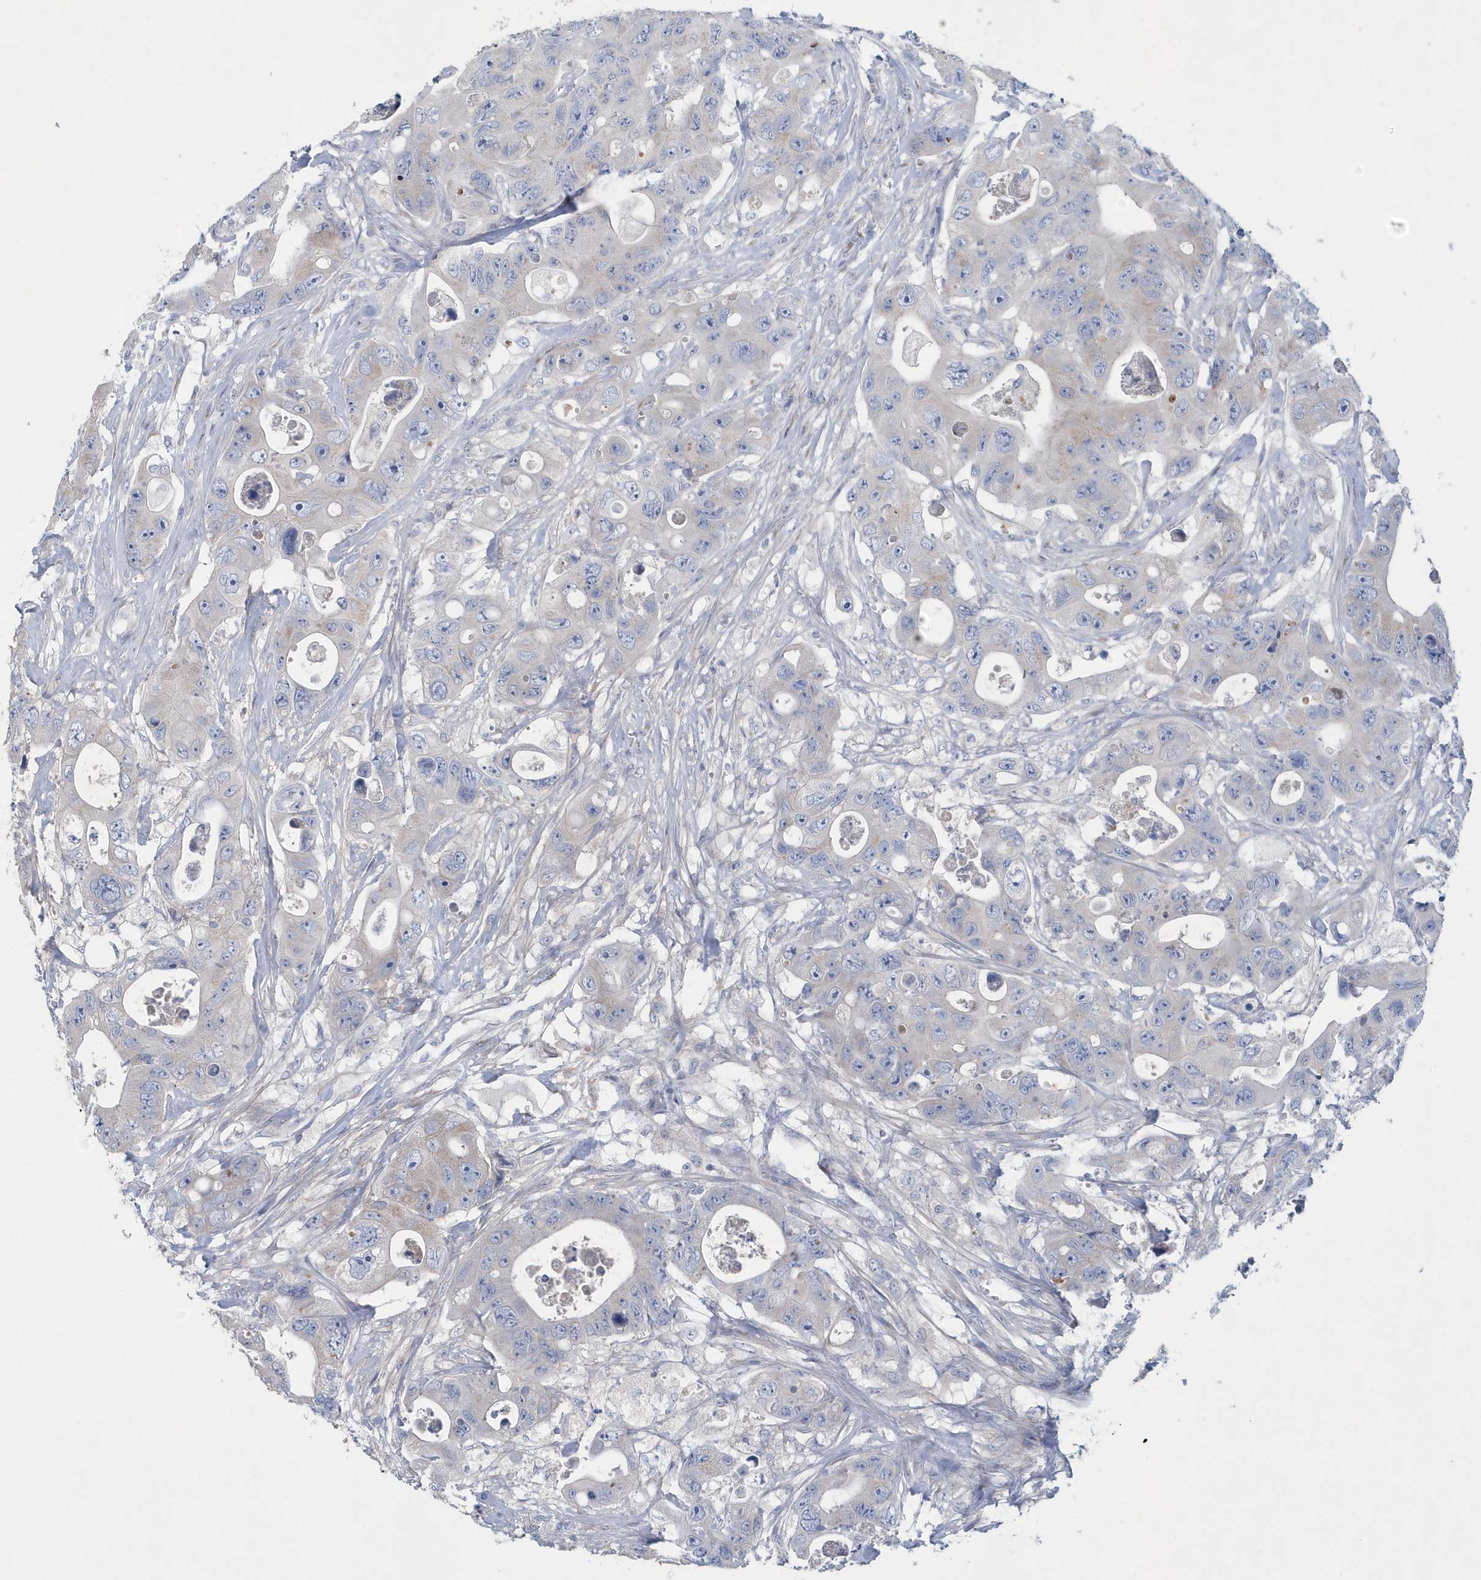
{"staining": {"intensity": "negative", "quantity": "none", "location": "none"}, "tissue": "colorectal cancer", "cell_type": "Tumor cells", "image_type": "cancer", "snomed": [{"axis": "morphology", "description": "Adenocarcinoma, NOS"}, {"axis": "topography", "description": "Colon"}], "caption": "Image shows no protein positivity in tumor cells of colorectal cancer tissue.", "gene": "SPATA18", "patient": {"sex": "female", "age": 46}}